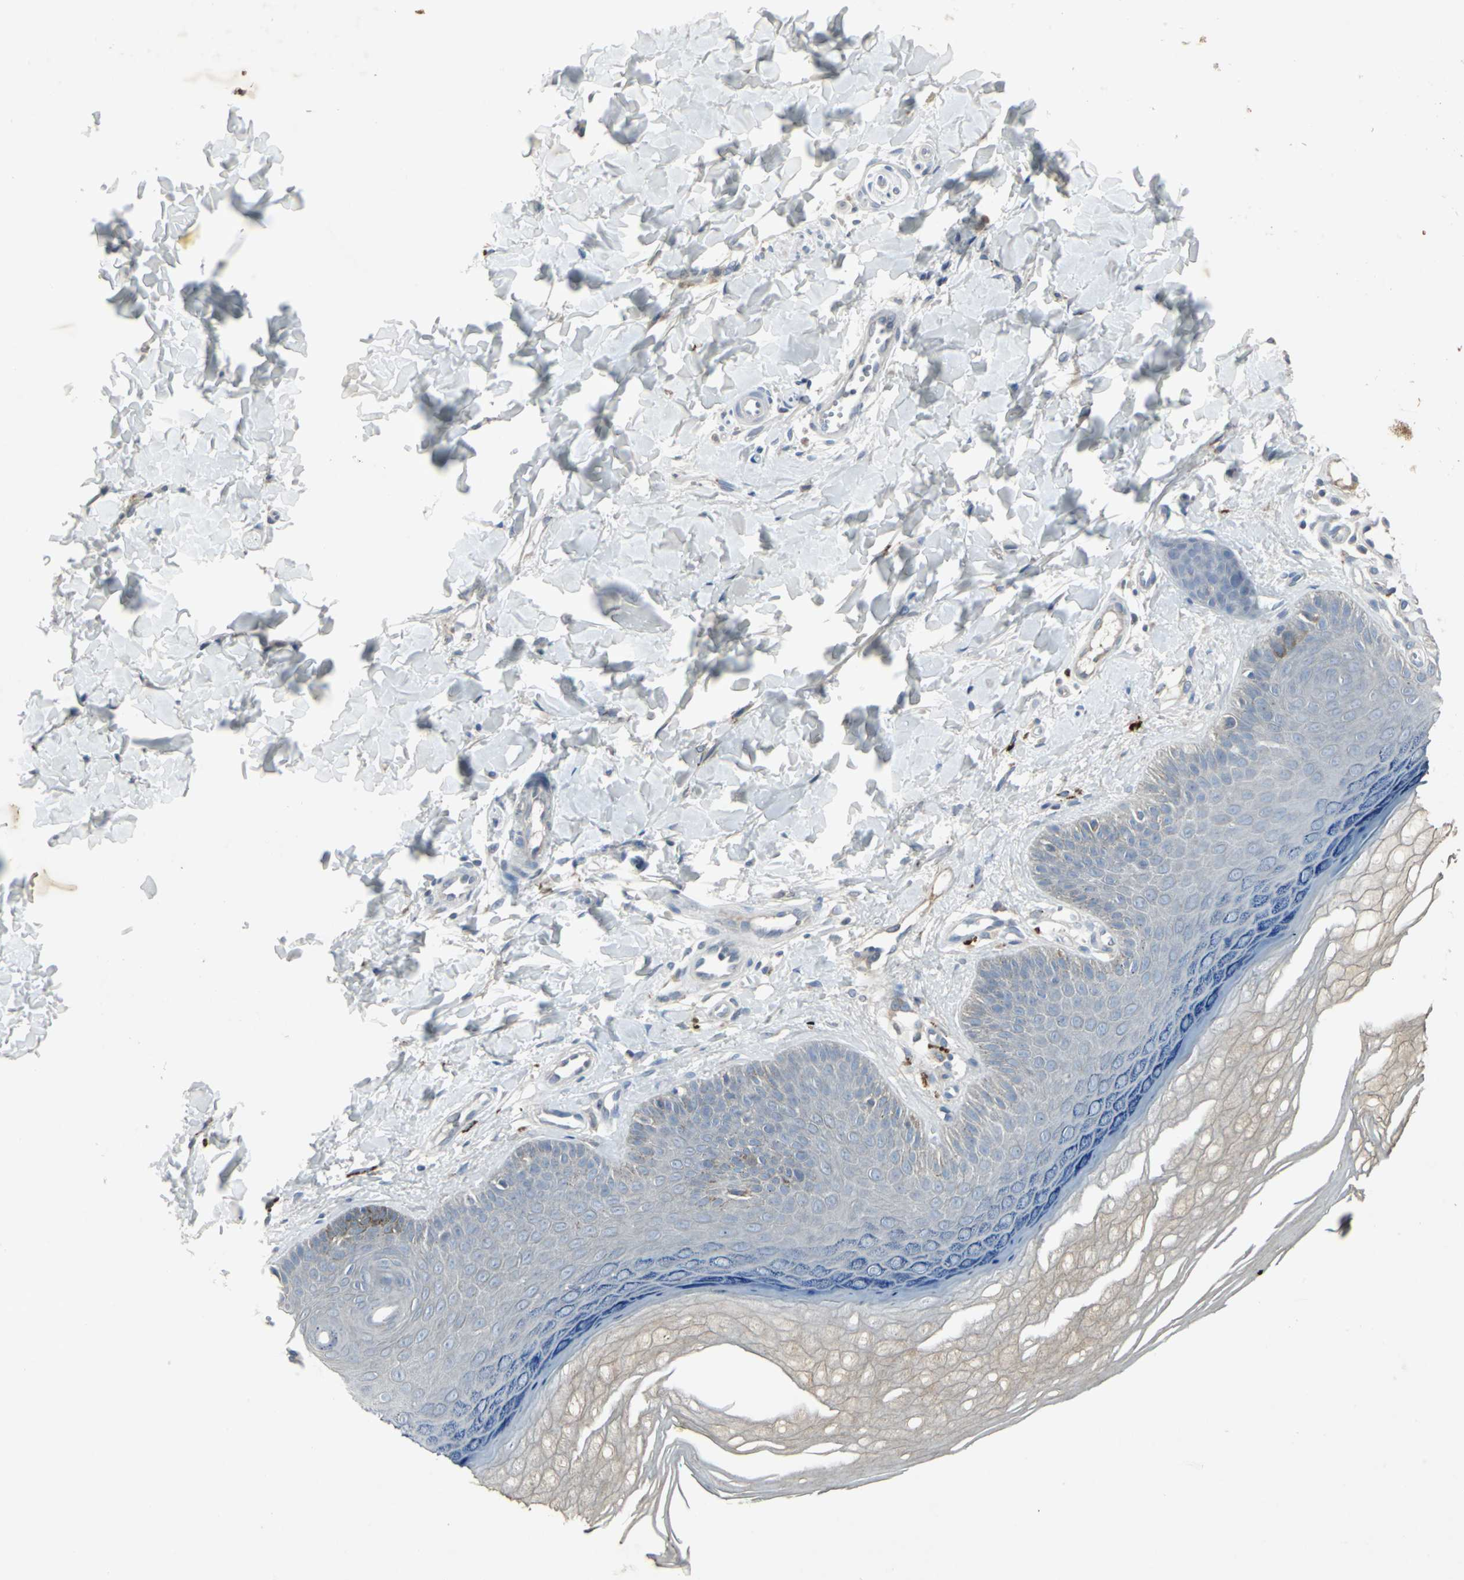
{"staining": {"intensity": "negative", "quantity": "none", "location": "none"}, "tissue": "skin", "cell_type": "Fibroblasts", "image_type": "normal", "snomed": [{"axis": "morphology", "description": "Normal tissue, NOS"}, {"axis": "topography", "description": "Skin"}], "caption": "Immunohistochemistry histopathology image of unremarkable skin: skin stained with DAB (3,3'-diaminobenzidine) exhibits no significant protein expression in fibroblasts.", "gene": "SLC2A13", "patient": {"sex": "male", "age": 26}}